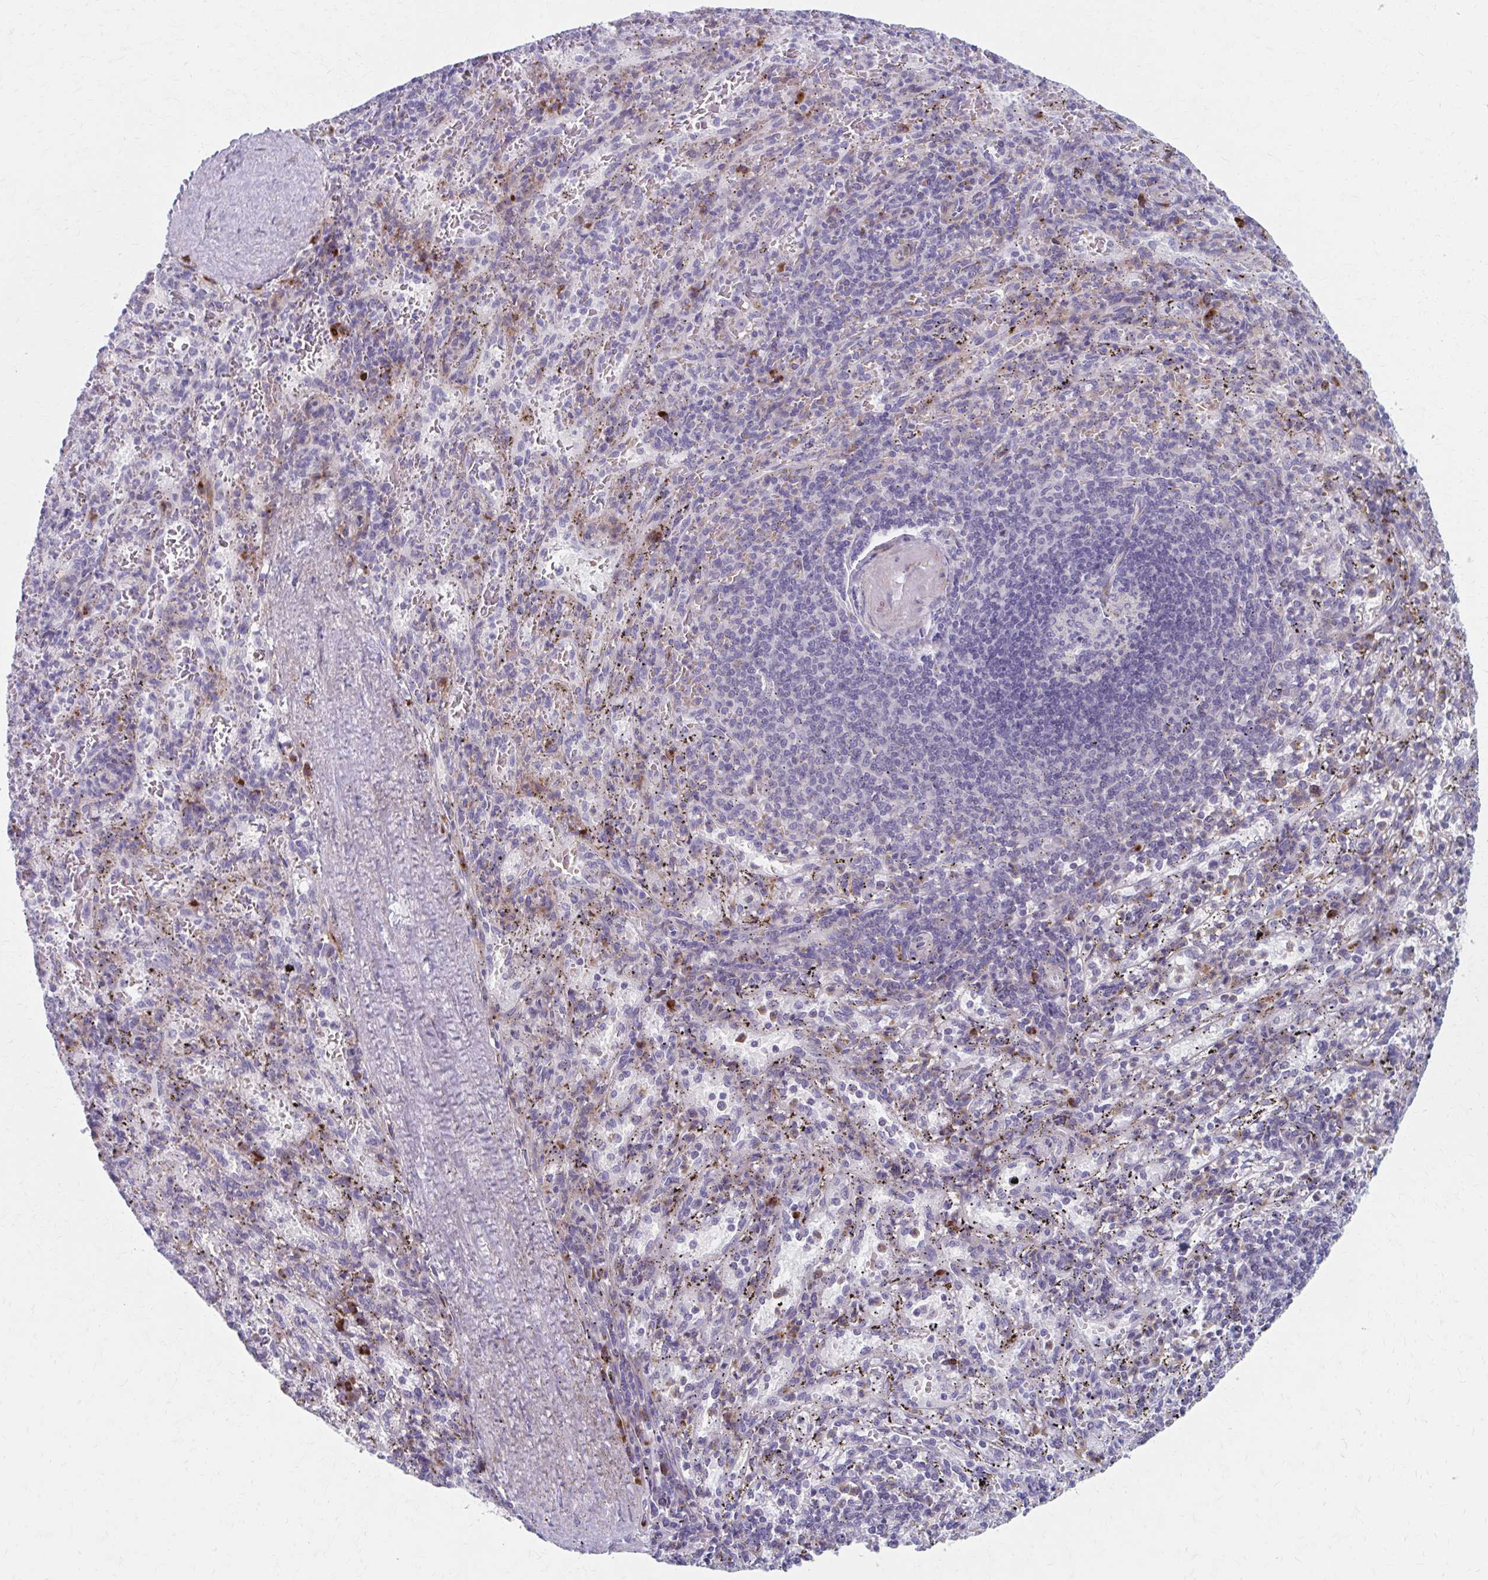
{"staining": {"intensity": "negative", "quantity": "none", "location": "none"}, "tissue": "spleen", "cell_type": "Cells in red pulp", "image_type": "normal", "snomed": [{"axis": "morphology", "description": "Normal tissue, NOS"}, {"axis": "topography", "description": "Spleen"}], "caption": "An immunohistochemistry photomicrograph of normal spleen is shown. There is no staining in cells in red pulp of spleen. (DAB IHC, high magnification).", "gene": "OLFM2", "patient": {"sex": "male", "age": 57}}